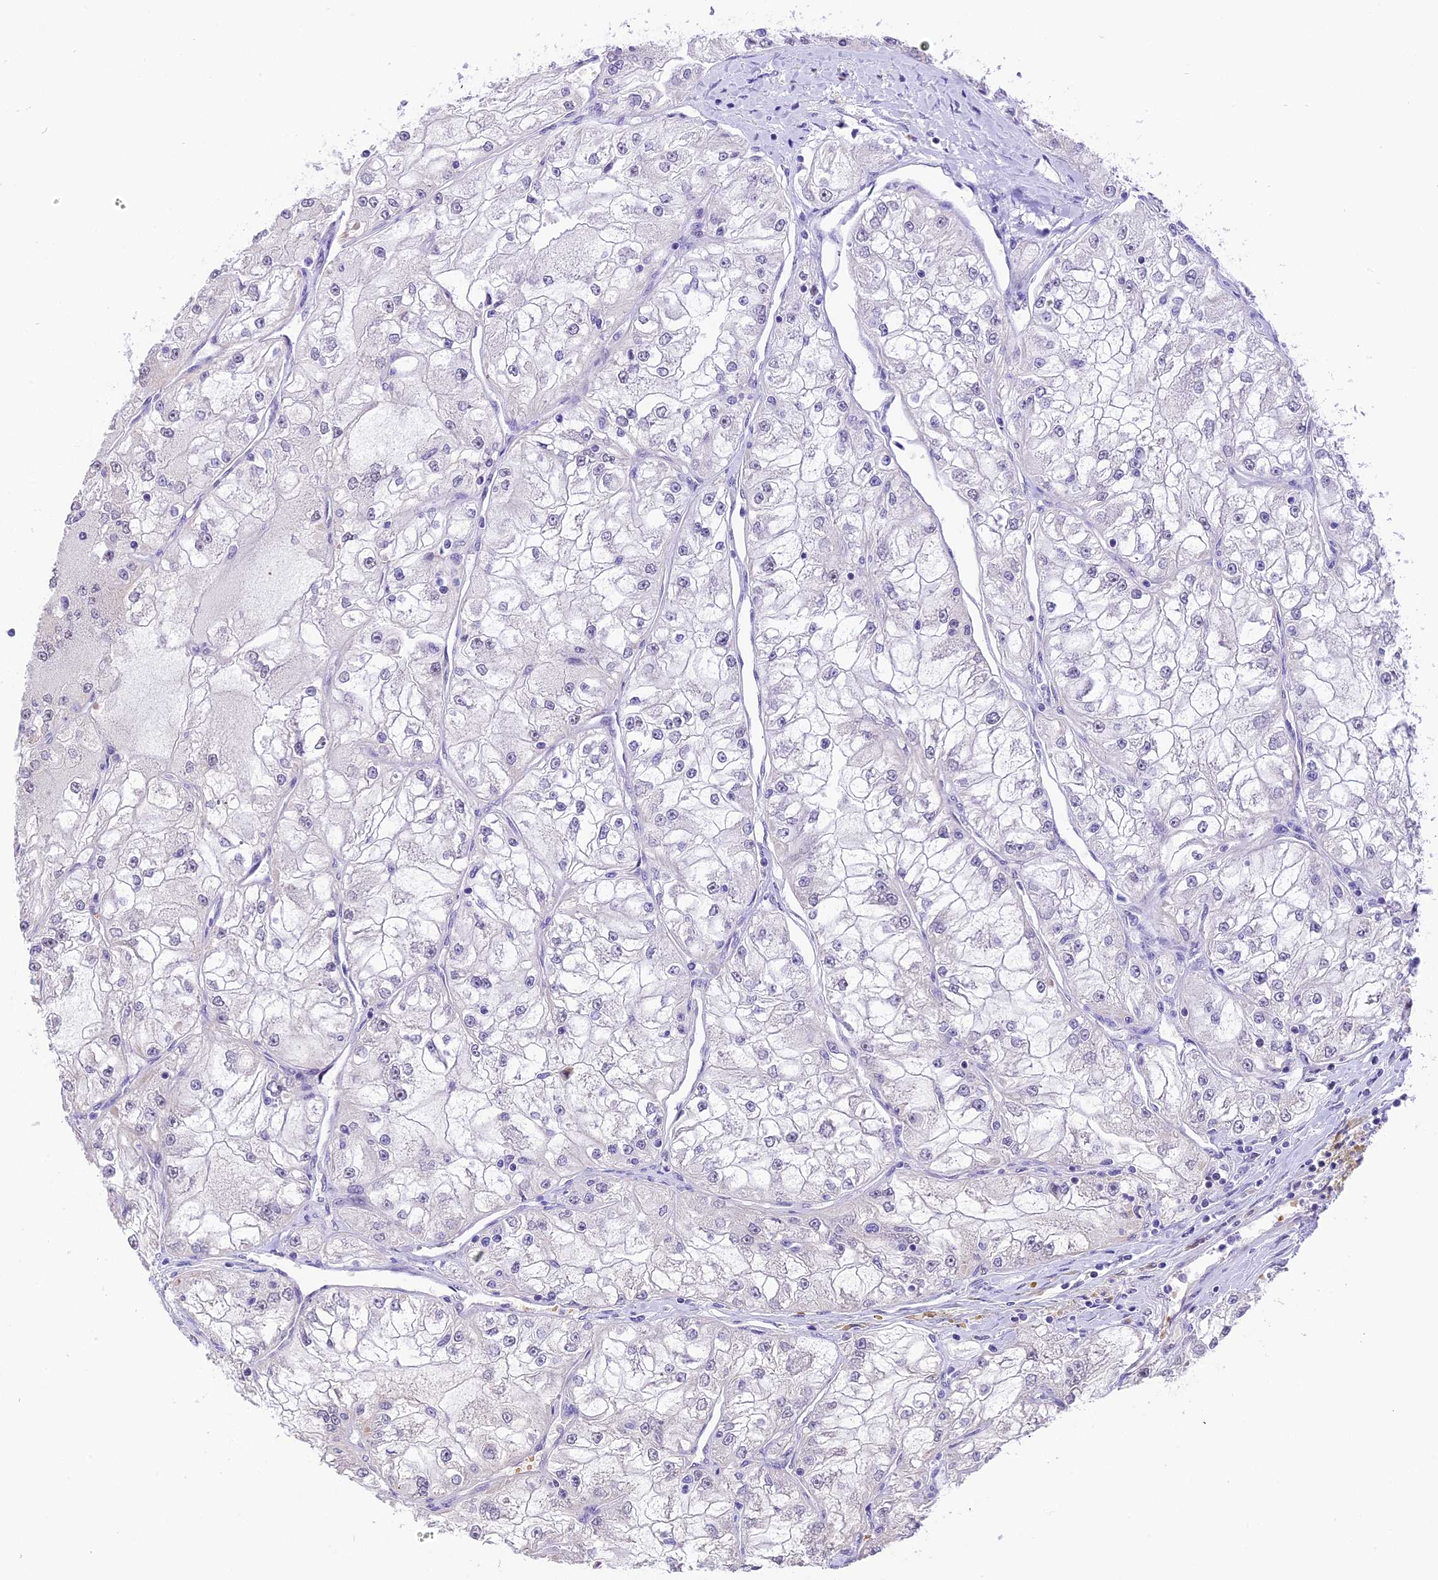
{"staining": {"intensity": "negative", "quantity": "none", "location": "none"}, "tissue": "renal cancer", "cell_type": "Tumor cells", "image_type": "cancer", "snomed": [{"axis": "morphology", "description": "Adenocarcinoma, NOS"}, {"axis": "topography", "description": "Kidney"}], "caption": "This is a micrograph of IHC staining of adenocarcinoma (renal), which shows no positivity in tumor cells.", "gene": "AHSP", "patient": {"sex": "female", "age": 72}}